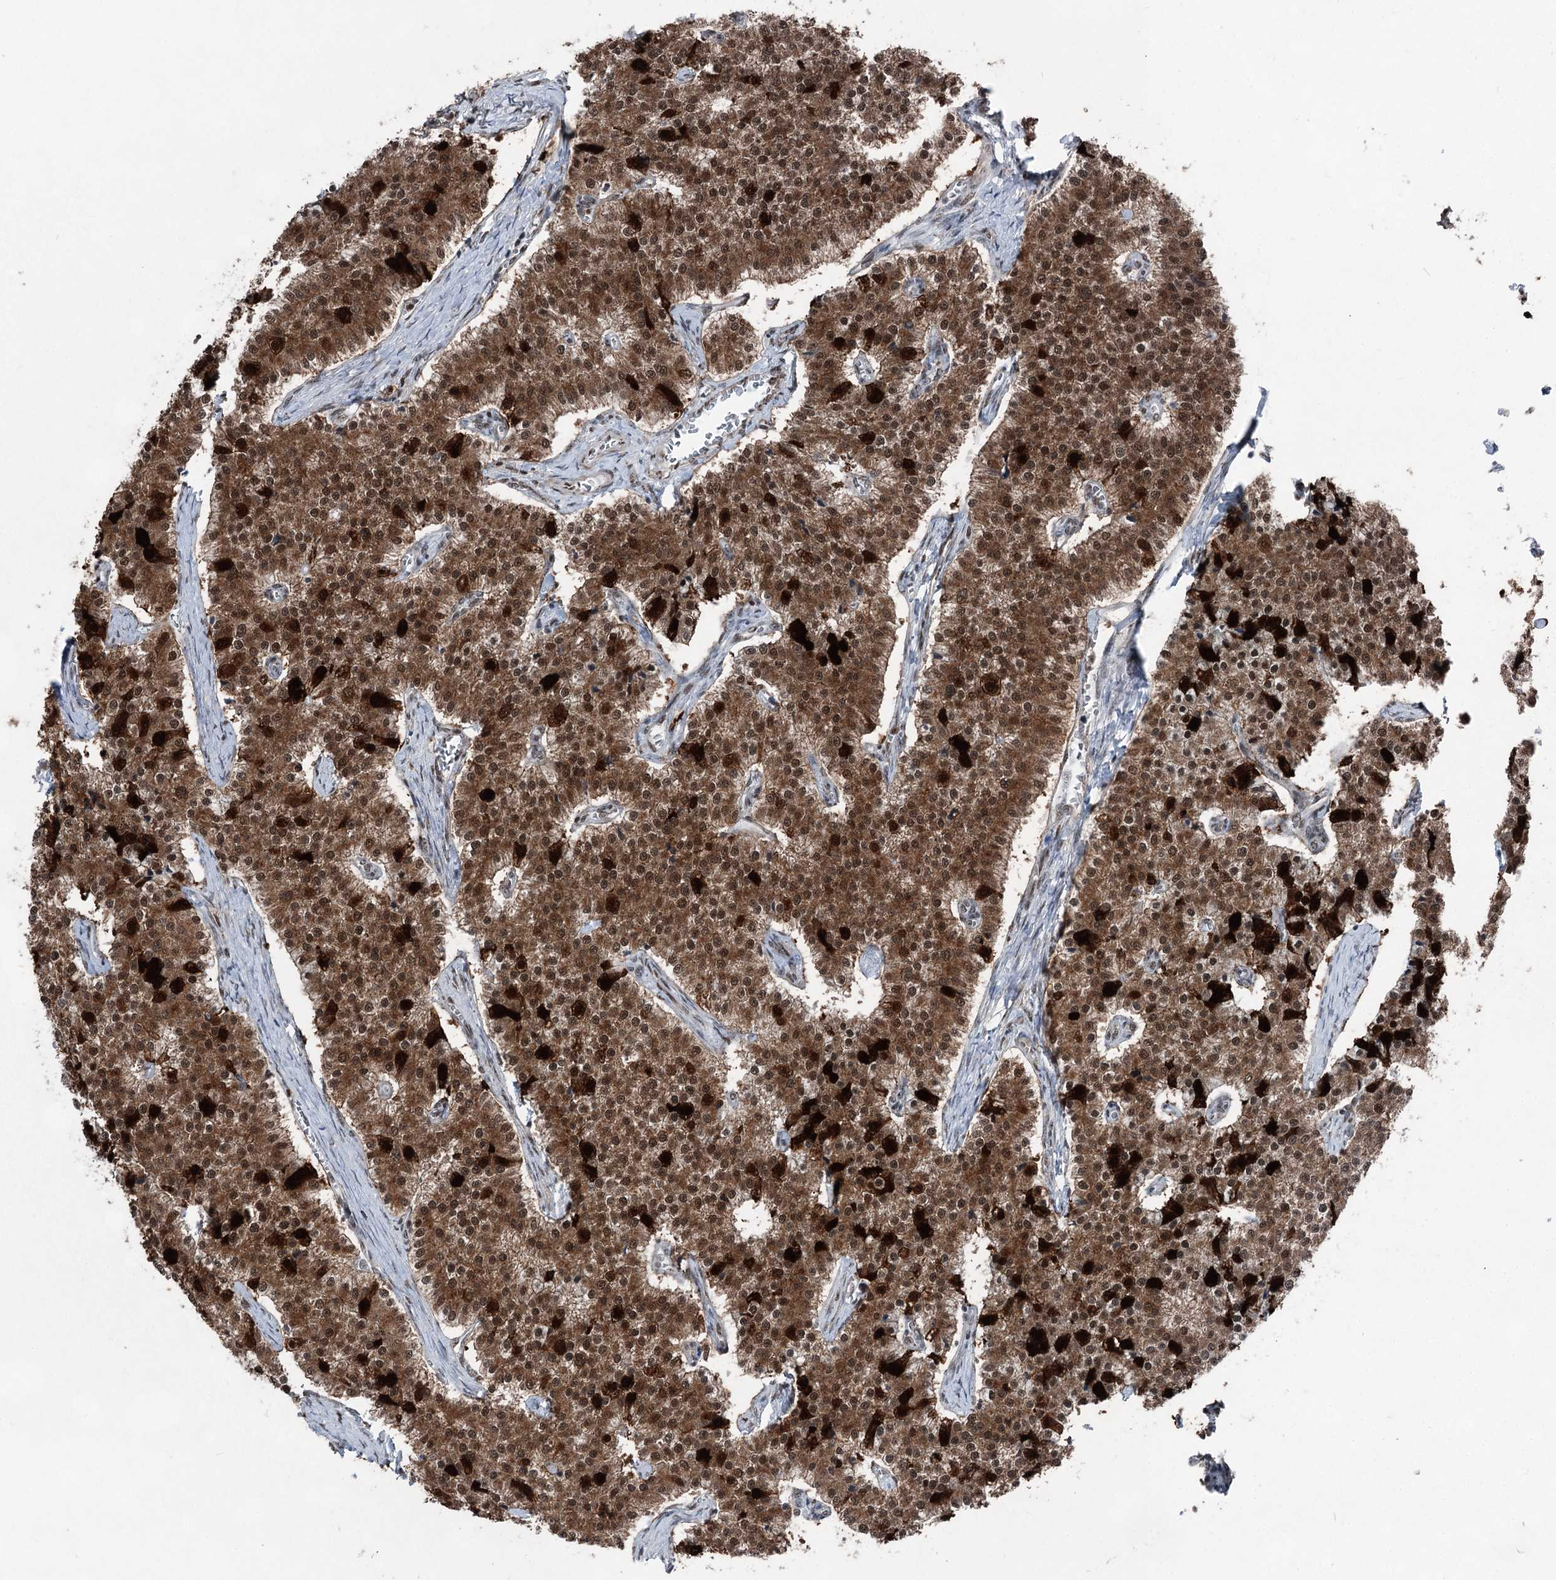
{"staining": {"intensity": "moderate", "quantity": ">75%", "location": "cytoplasmic/membranous,nuclear"}, "tissue": "carcinoid", "cell_type": "Tumor cells", "image_type": "cancer", "snomed": [{"axis": "morphology", "description": "Carcinoid, malignant, NOS"}, {"axis": "topography", "description": "Colon"}], "caption": "DAB immunohistochemical staining of carcinoid displays moderate cytoplasmic/membranous and nuclear protein expression in approximately >75% of tumor cells.", "gene": "ZCCHC8", "patient": {"sex": "female", "age": 52}}